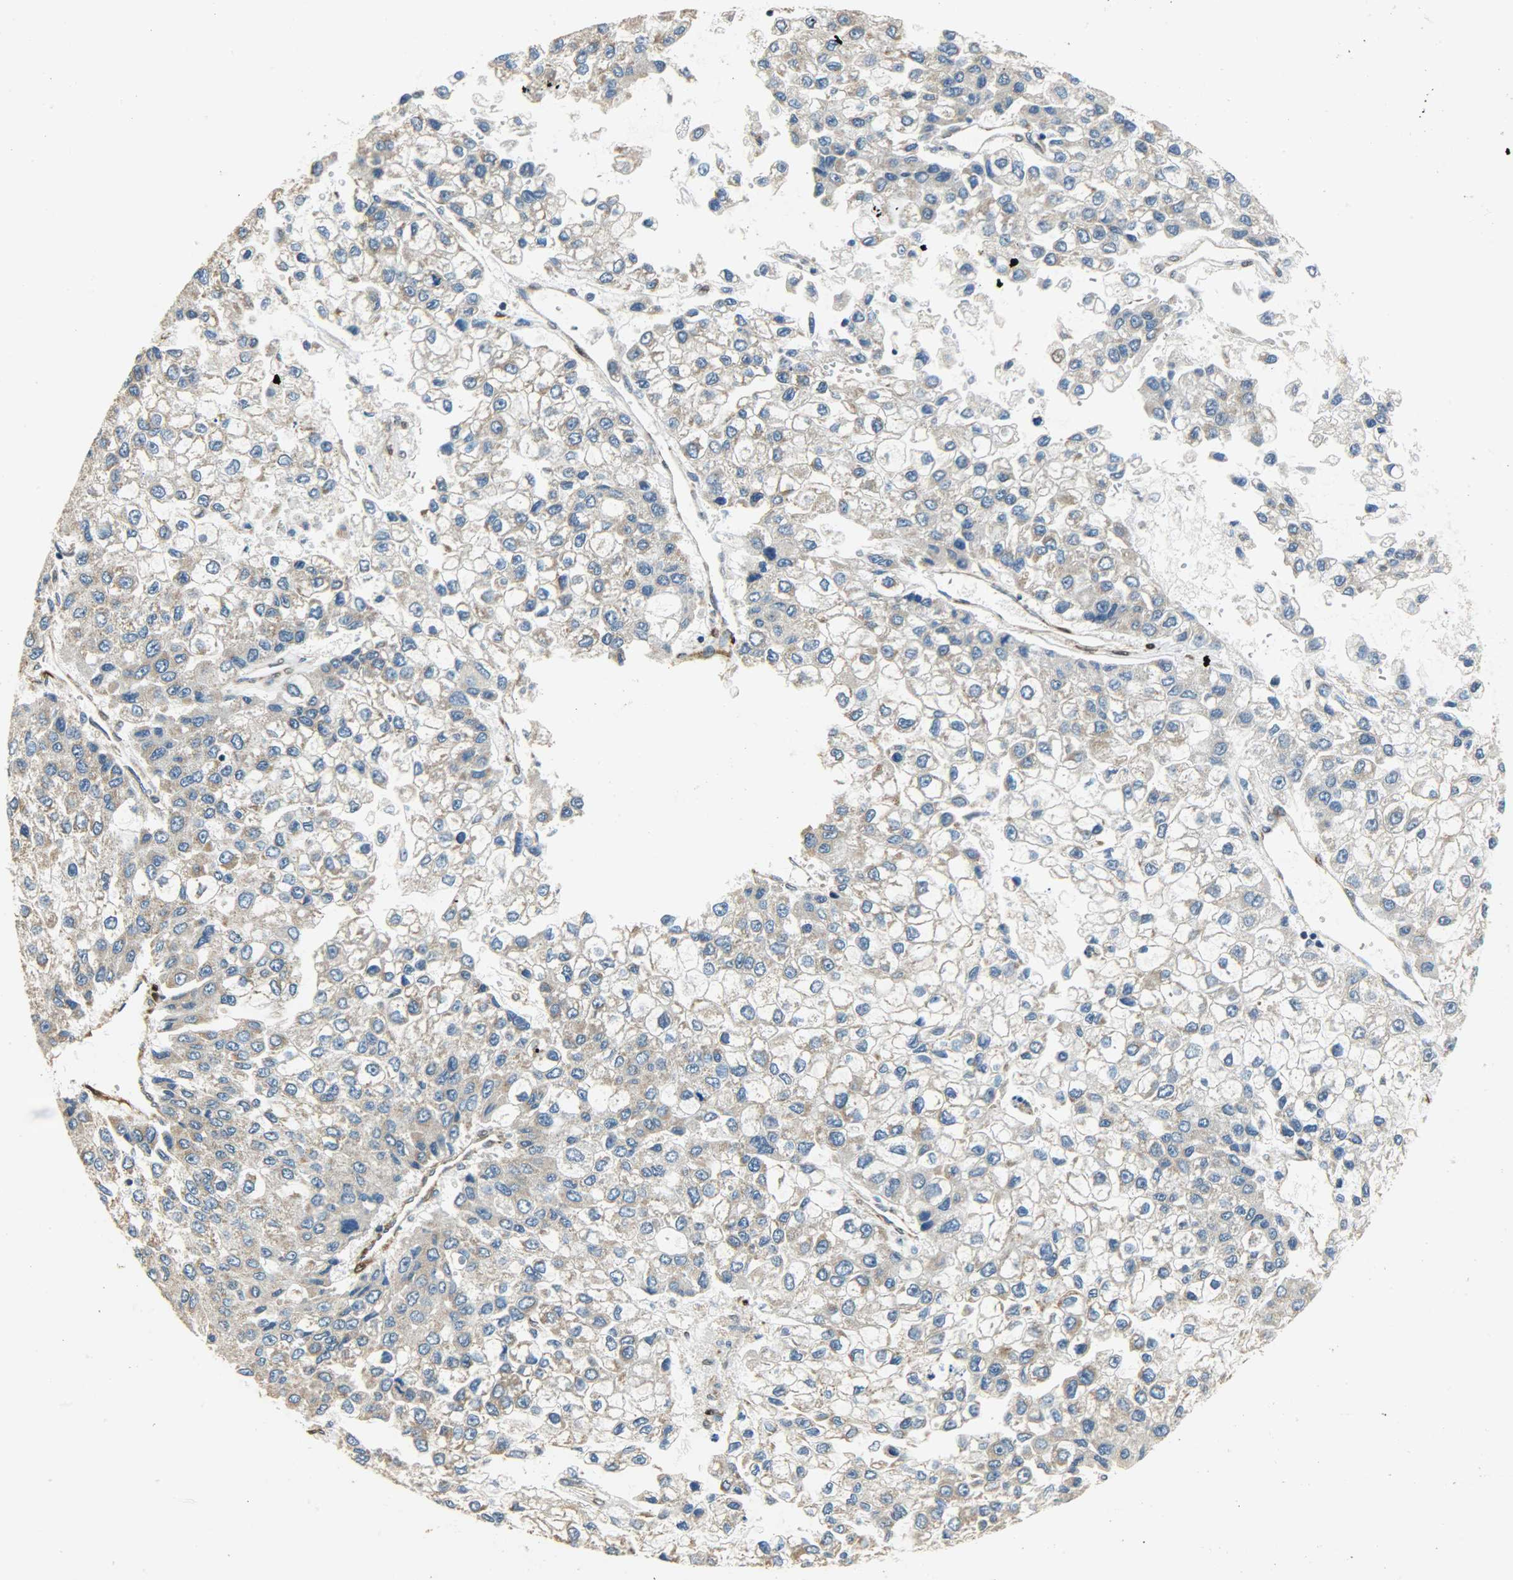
{"staining": {"intensity": "moderate", "quantity": "25%-75%", "location": "cytoplasmic/membranous"}, "tissue": "liver cancer", "cell_type": "Tumor cells", "image_type": "cancer", "snomed": [{"axis": "morphology", "description": "Carcinoma, Hepatocellular, NOS"}, {"axis": "topography", "description": "Liver"}], "caption": "Protein staining by IHC displays moderate cytoplasmic/membranous positivity in about 25%-75% of tumor cells in hepatocellular carcinoma (liver). (brown staining indicates protein expression, while blue staining denotes nuclei).", "gene": "C1orf198", "patient": {"sex": "female", "age": 66}}